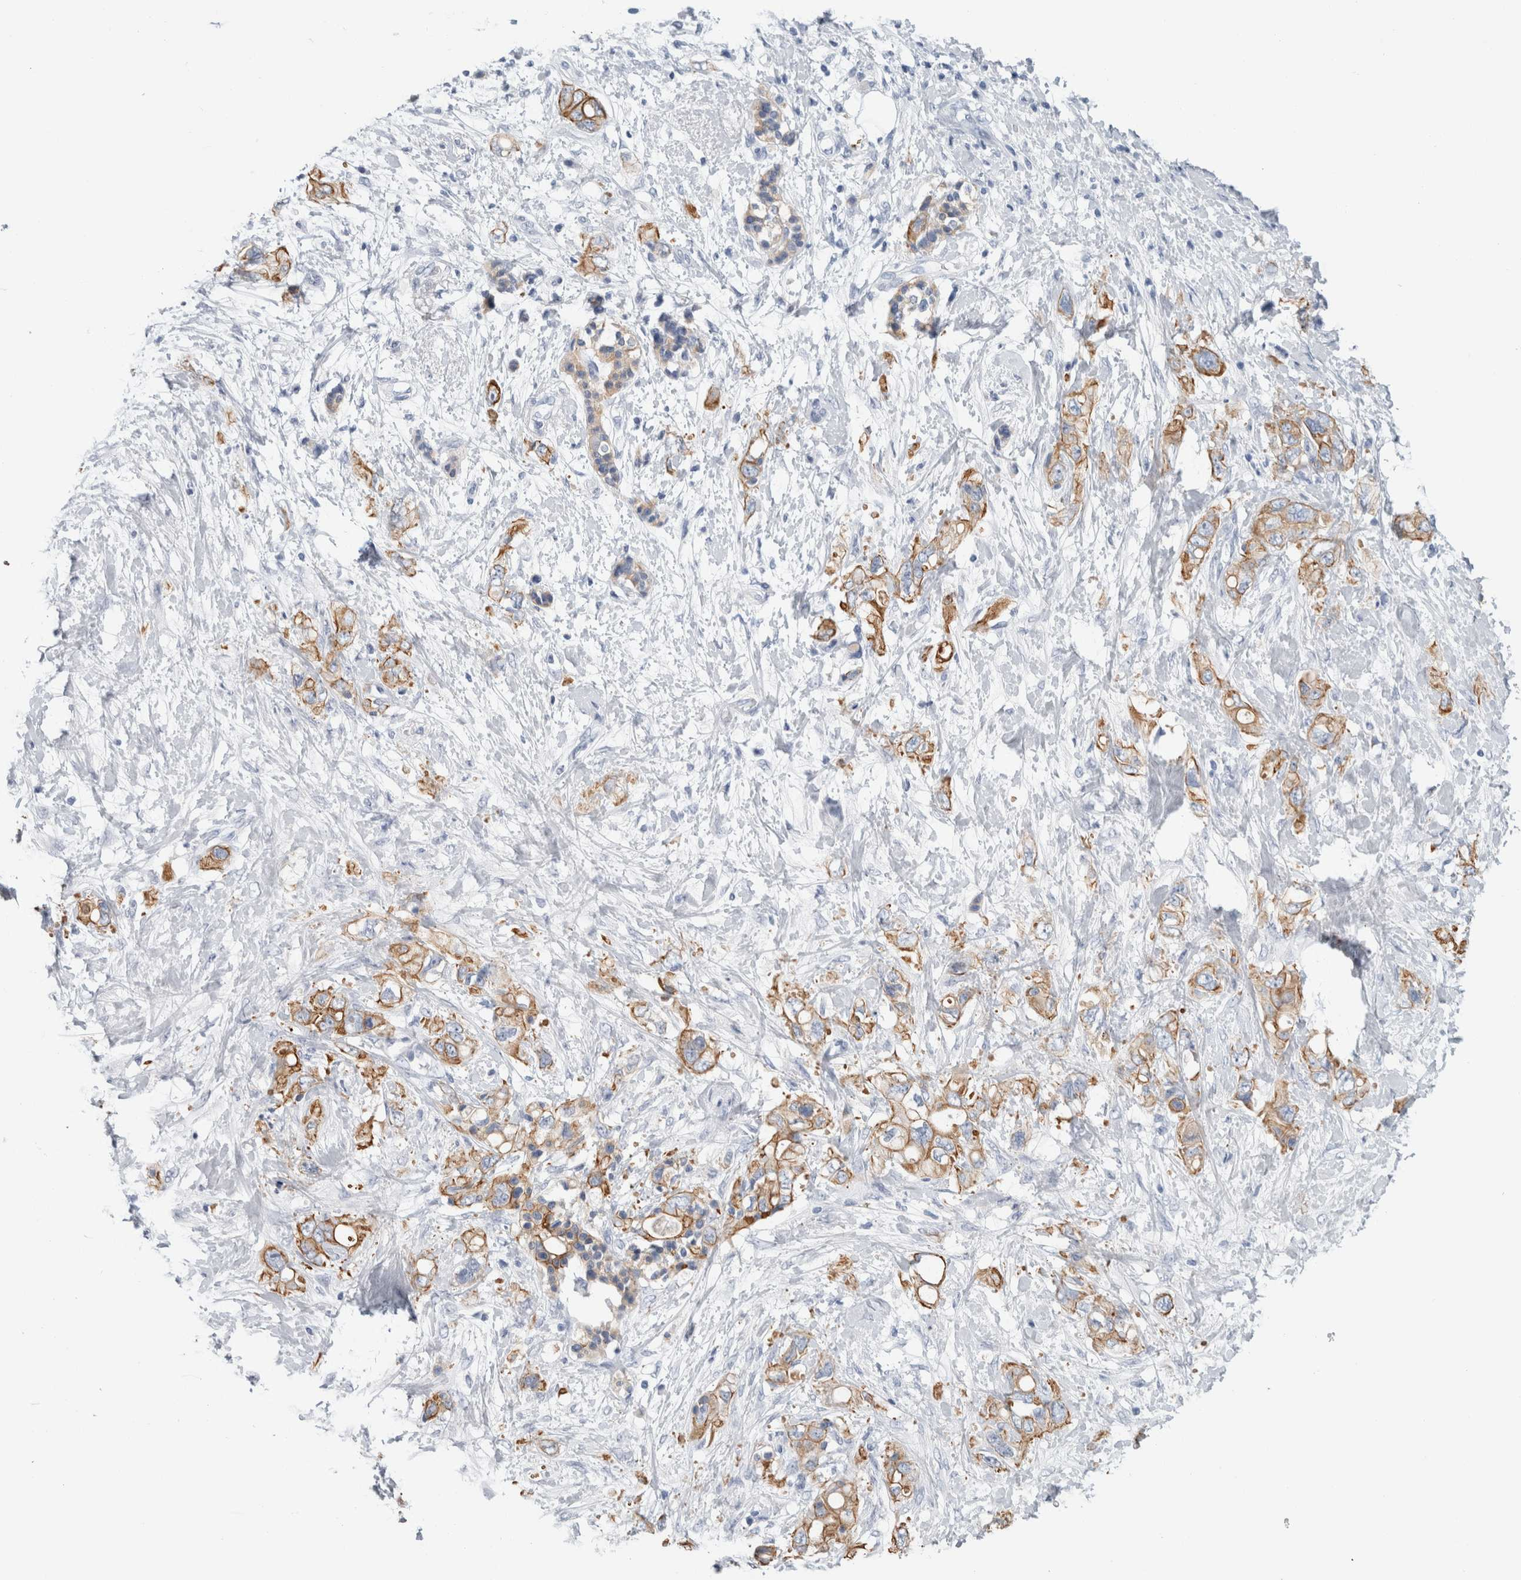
{"staining": {"intensity": "moderate", "quantity": ">75%", "location": "cytoplasmic/membranous"}, "tissue": "pancreatic cancer", "cell_type": "Tumor cells", "image_type": "cancer", "snomed": [{"axis": "morphology", "description": "Adenocarcinoma, NOS"}, {"axis": "topography", "description": "Pancreas"}], "caption": "High-magnification brightfield microscopy of pancreatic cancer stained with DAB (3,3'-diaminobenzidine) (brown) and counterstained with hematoxylin (blue). tumor cells exhibit moderate cytoplasmic/membranous staining is seen in about>75% of cells.", "gene": "RPH3AL", "patient": {"sex": "female", "age": 56}}